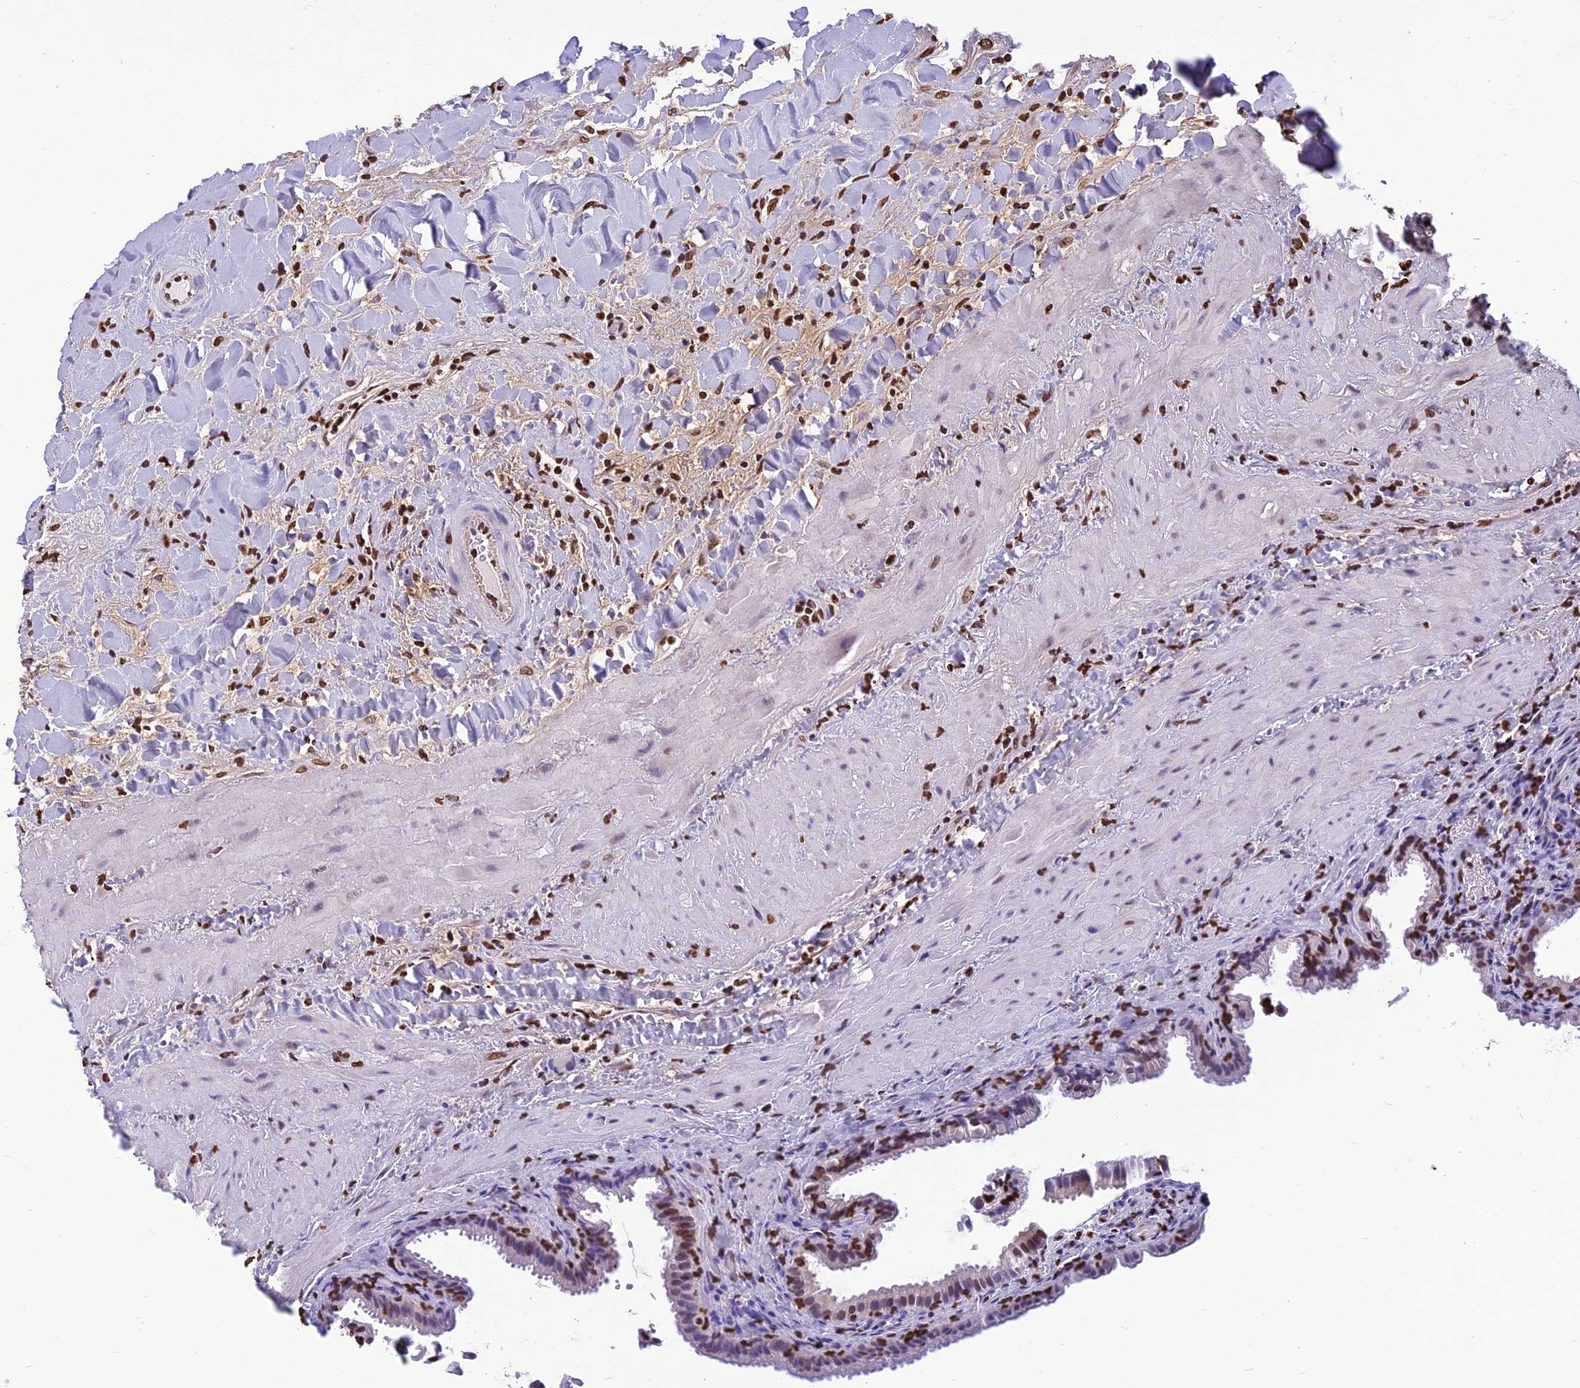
{"staining": {"intensity": "strong", "quantity": "25%-75%", "location": "nuclear"}, "tissue": "gallbladder", "cell_type": "Glandular cells", "image_type": "normal", "snomed": [{"axis": "morphology", "description": "Normal tissue, NOS"}, {"axis": "topography", "description": "Gallbladder"}], "caption": "Human gallbladder stained for a protein (brown) demonstrates strong nuclear positive positivity in approximately 25%-75% of glandular cells.", "gene": "AKAP17A", "patient": {"sex": "male", "age": 24}}